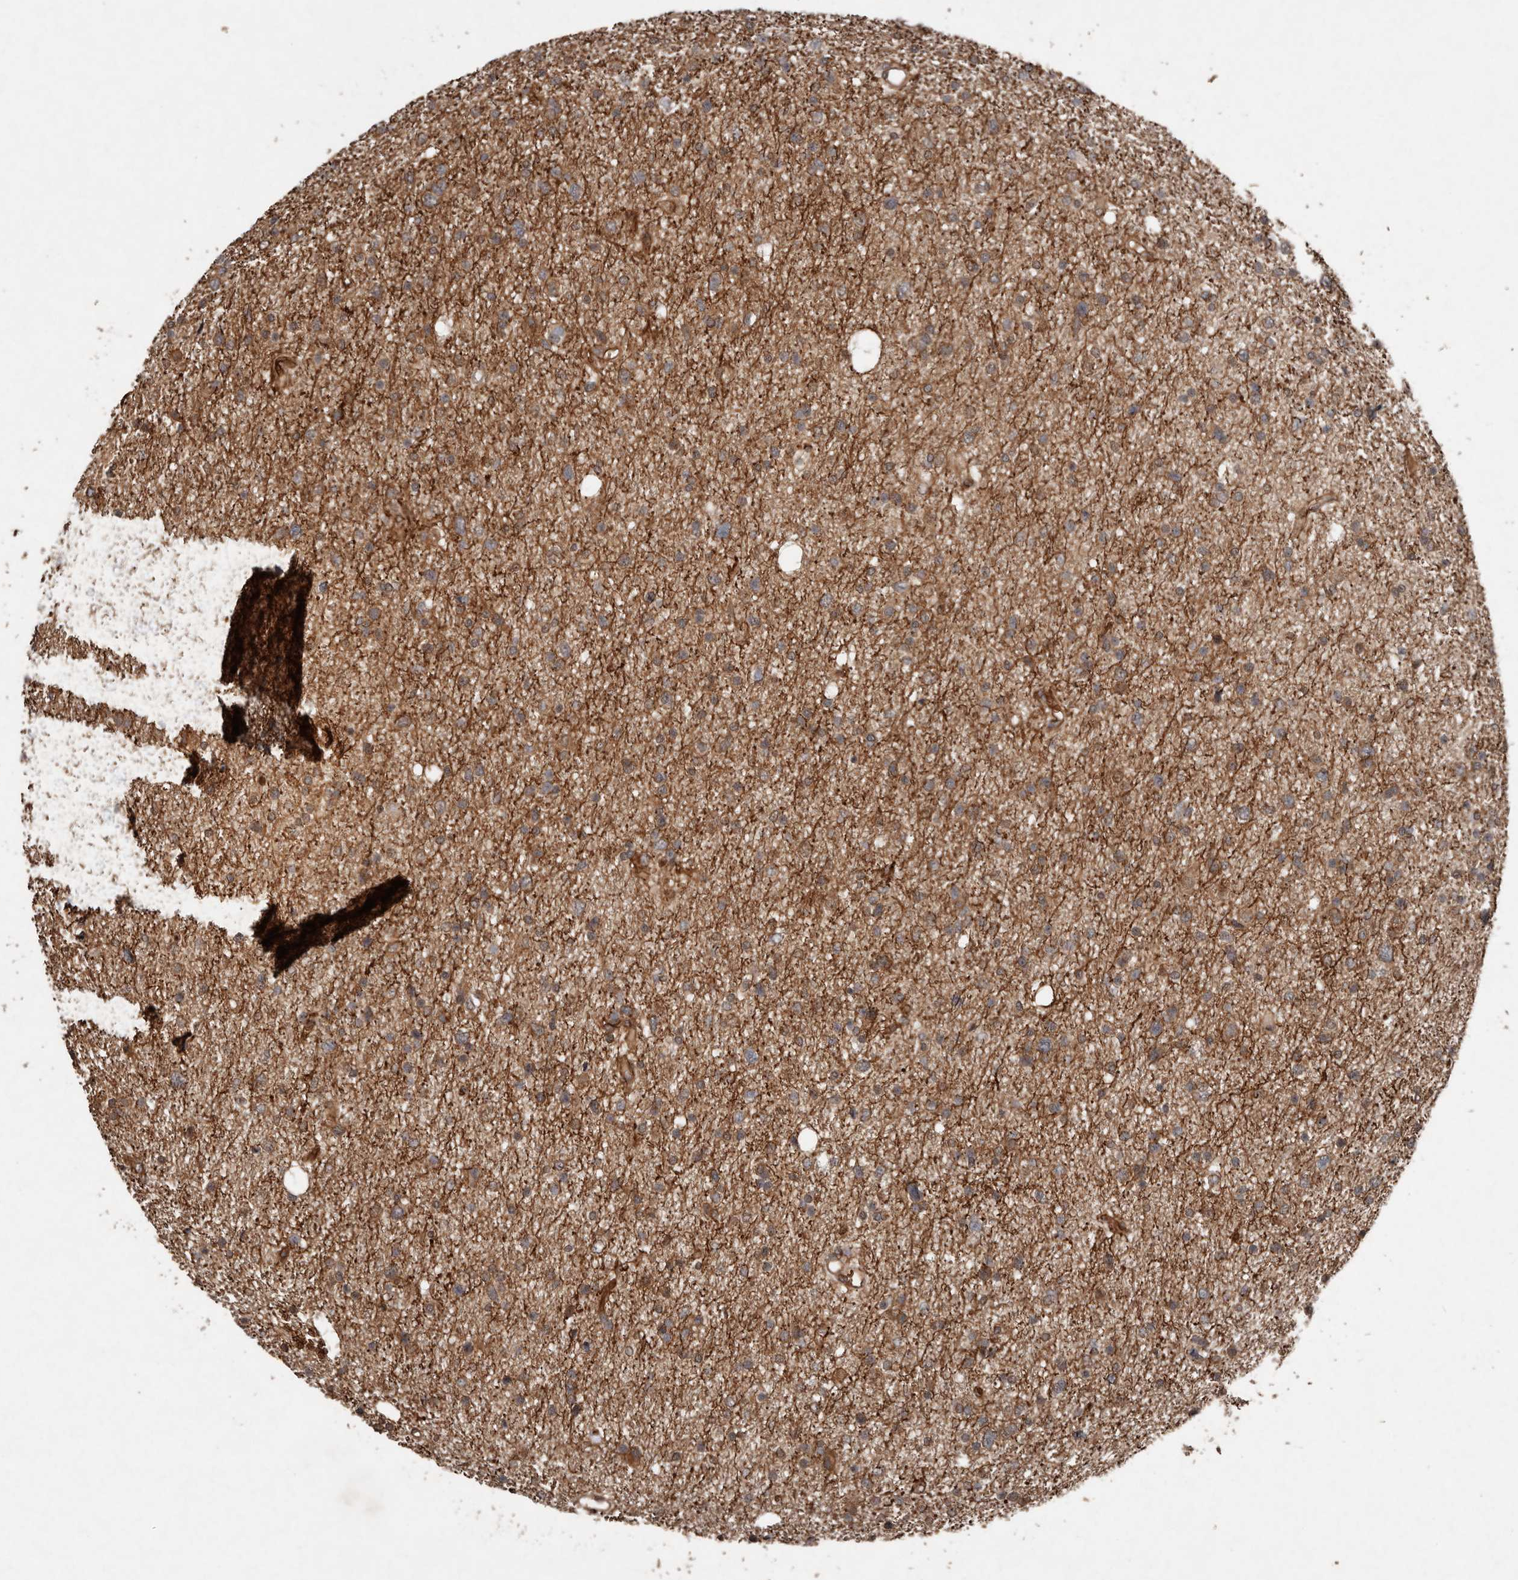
{"staining": {"intensity": "moderate", "quantity": ">75%", "location": "cytoplasmic/membranous"}, "tissue": "glioma", "cell_type": "Tumor cells", "image_type": "cancer", "snomed": [{"axis": "morphology", "description": "Glioma, malignant, Low grade"}, {"axis": "topography", "description": "Brain"}], "caption": "The photomicrograph exhibits a brown stain indicating the presence of a protein in the cytoplasmic/membranous of tumor cells in glioma.", "gene": "DIP2C", "patient": {"sex": "female", "age": 37}}